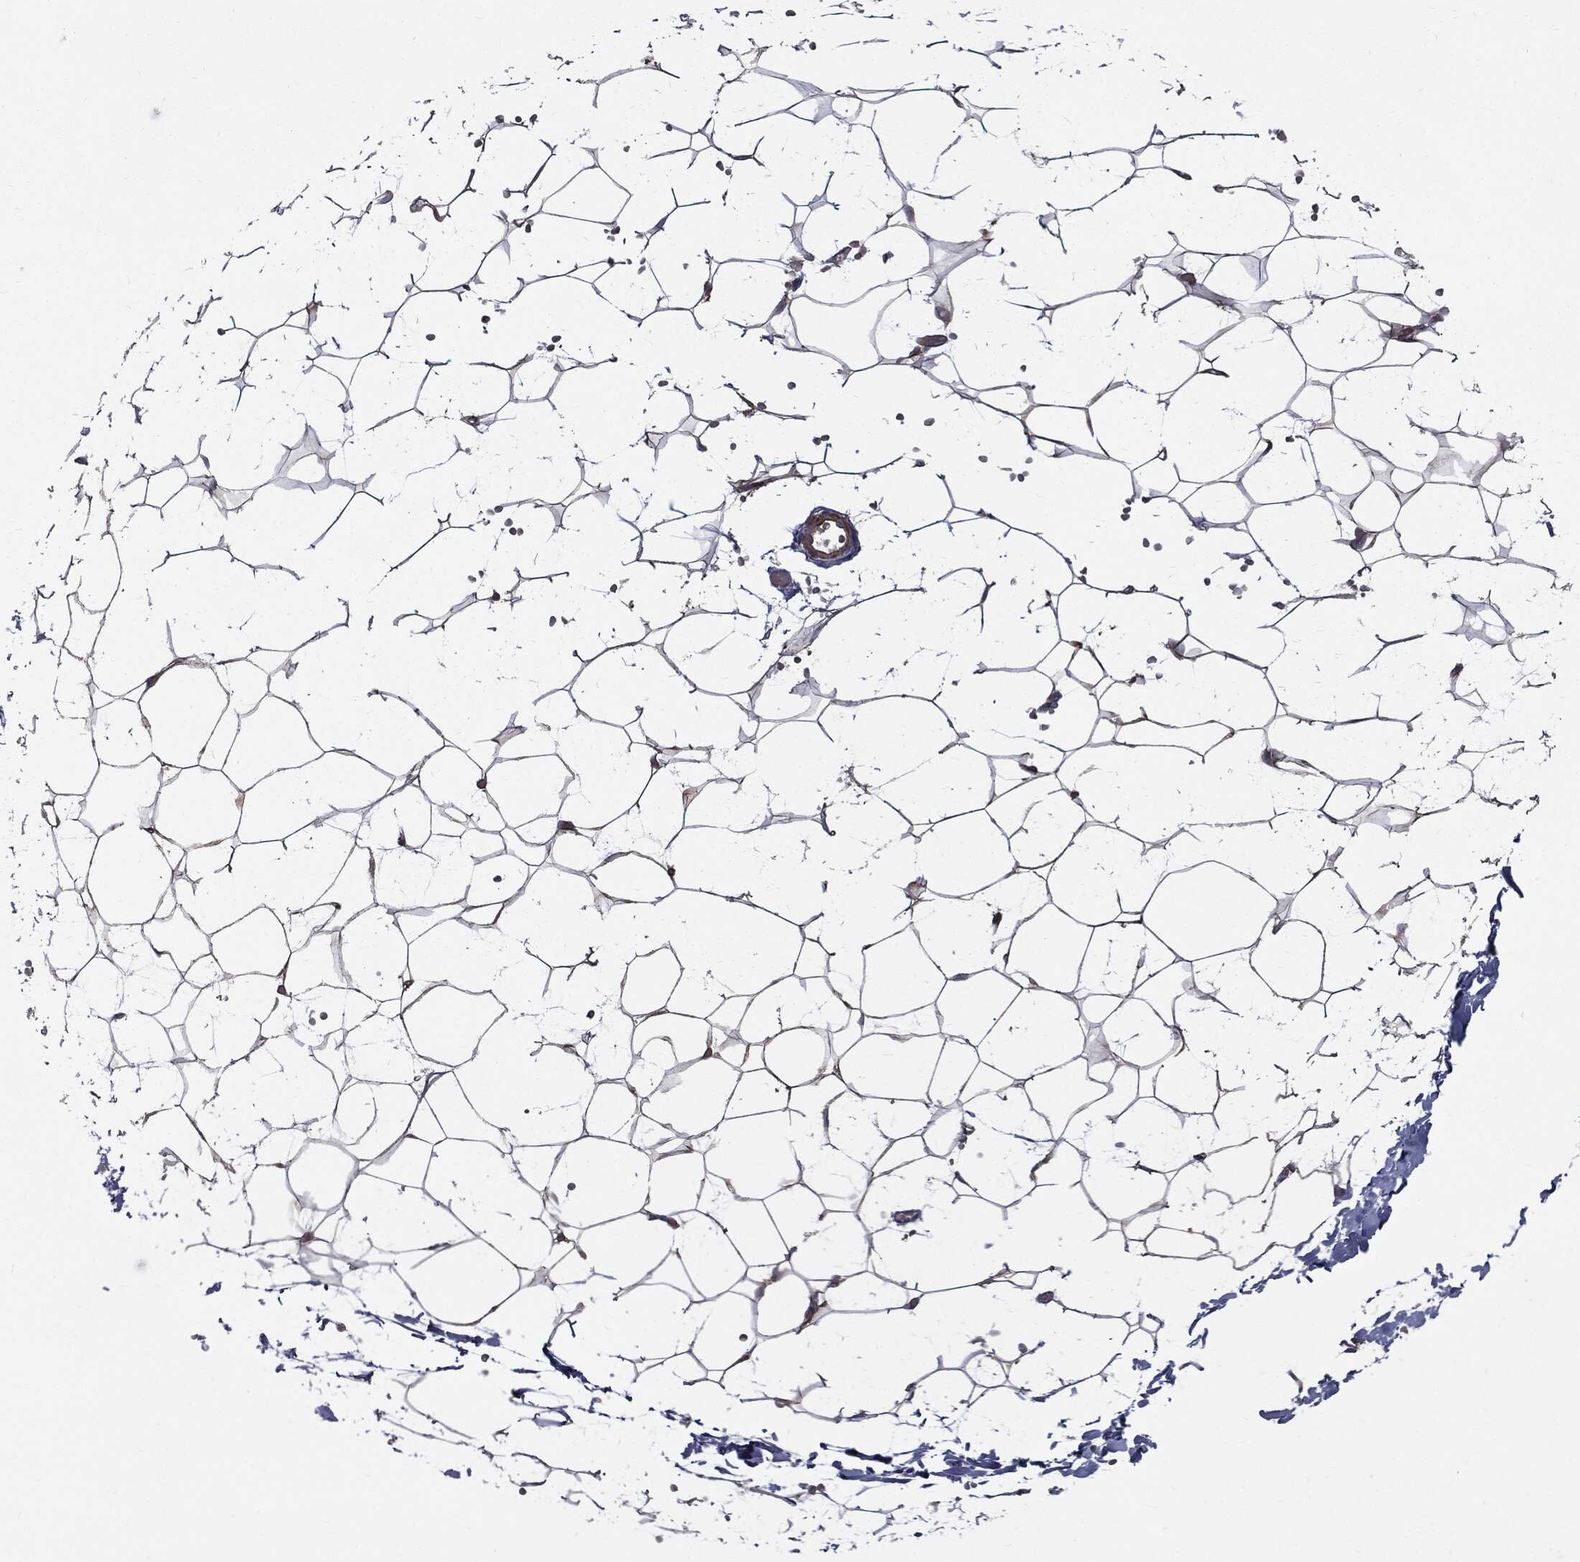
{"staining": {"intensity": "negative", "quantity": "none", "location": "none"}, "tissue": "adipose tissue", "cell_type": "Adipocytes", "image_type": "normal", "snomed": [{"axis": "morphology", "description": "Normal tissue, NOS"}, {"axis": "topography", "description": "Skin"}, {"axis": "topography", "description": "Peripheral nerve tissue"}], "caption": "Micrograph shows no significant protein expression in adipocytes of unremarkable adipose tissue.", "gene": "PDCD6IP", "patient": {"sex": "female", "age": 56}}